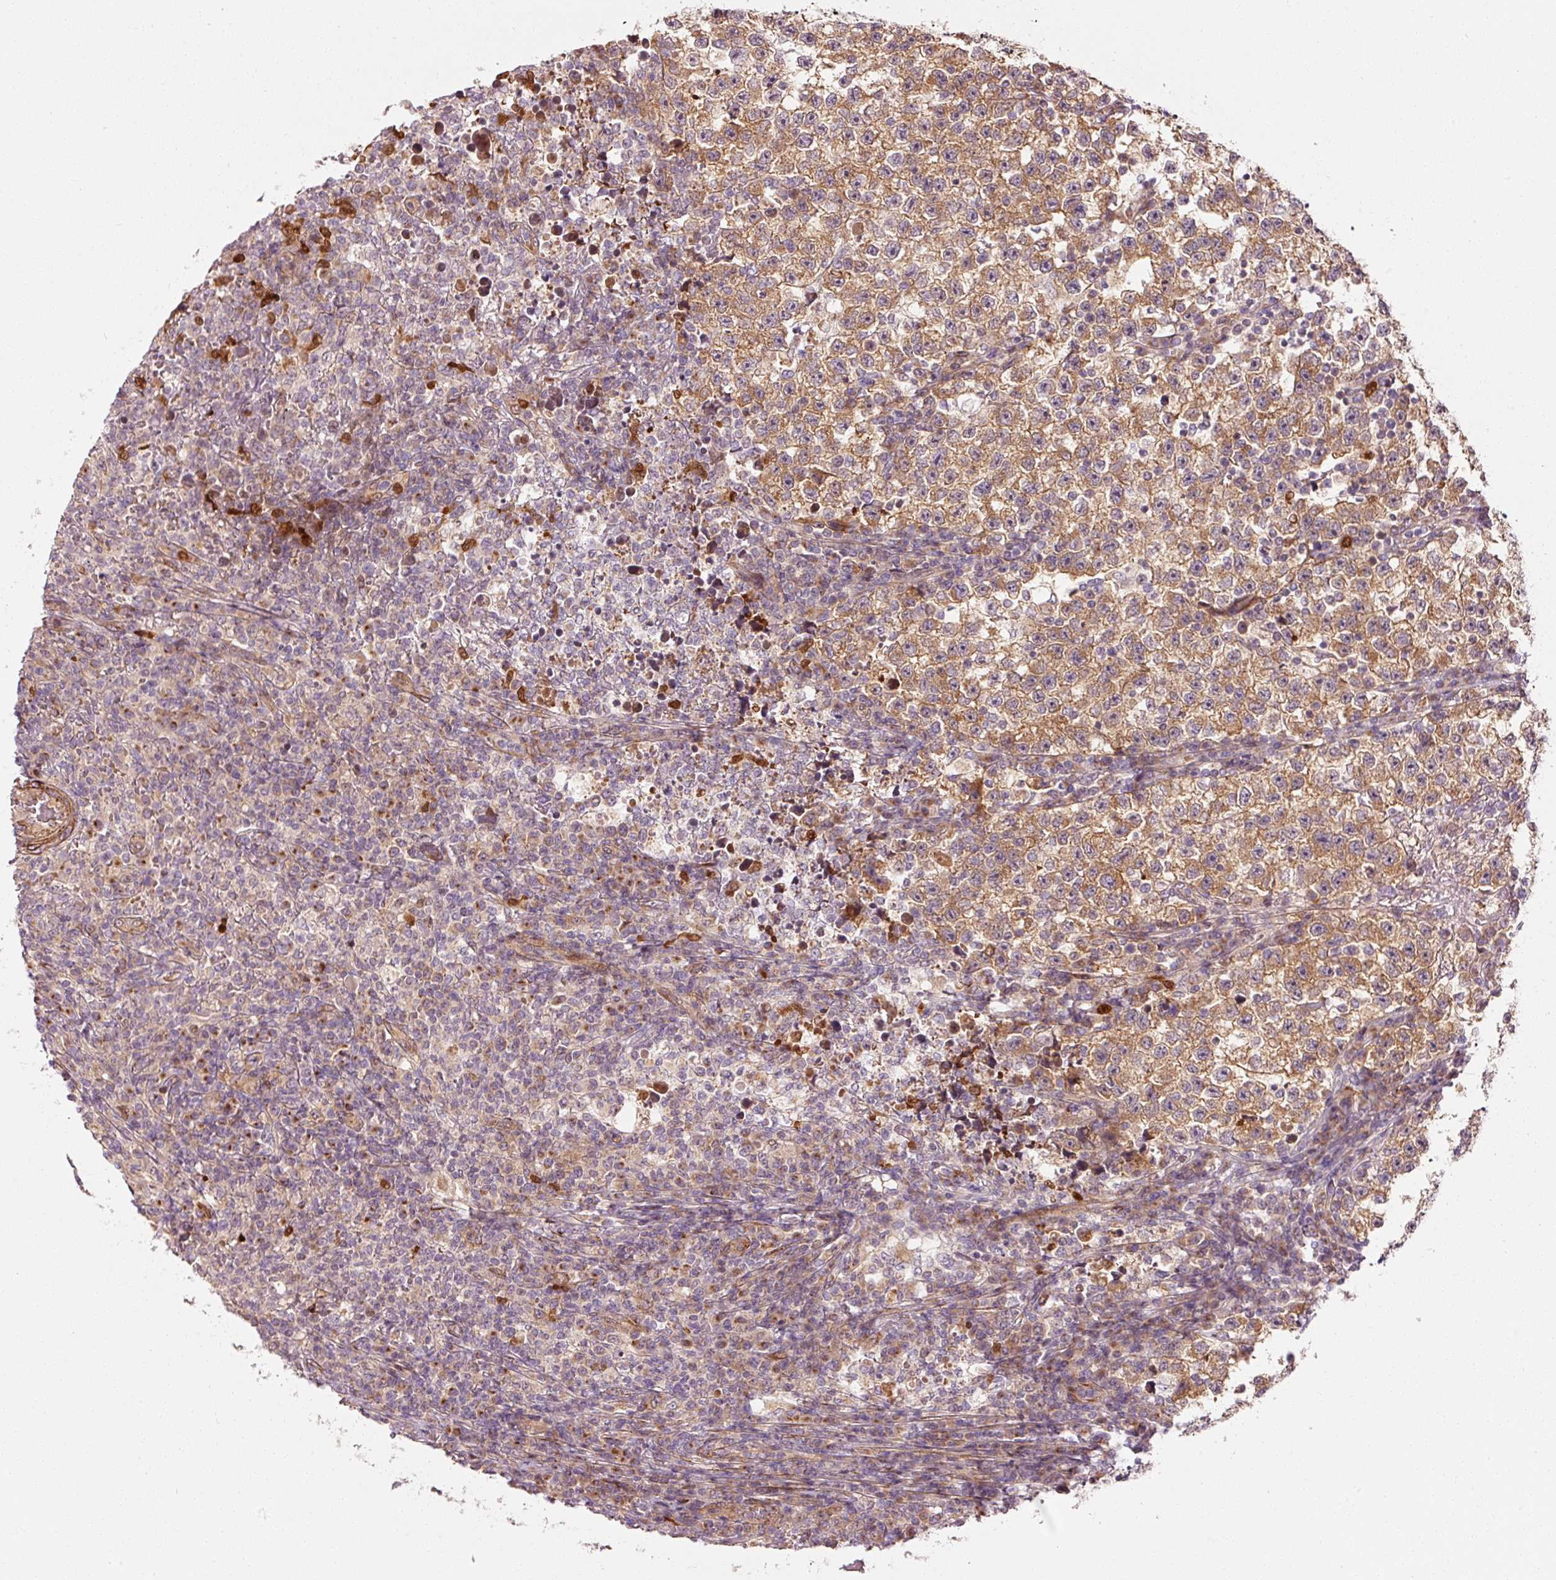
{"staining": {"intensity": "moderate", "quantity": ">75%", "location": "cytoplasmic/membranous"}, "tissue": "testis cancer", "cell_type": "Tumor cells", "image_type": "cancer", "snomed": [{"axis": "morphology", "description": "Seminoma, NOS"}, {"axis": "topography", "description": "Testis"}], "caption": "Immunohistochemistry (DAB (3,3'-diaminobenzidine)) staining of testis seminoma displays moderate cytoplasmic/membranous protein positivity in about >75% of tumor cells. The protein is stained brown, and the nuclei are stained in blue (DAB IHC with brightfield microscopy, high magnification).", "gene": "PPP1R14B", "patient": {"sex": "male", "age": 22}}